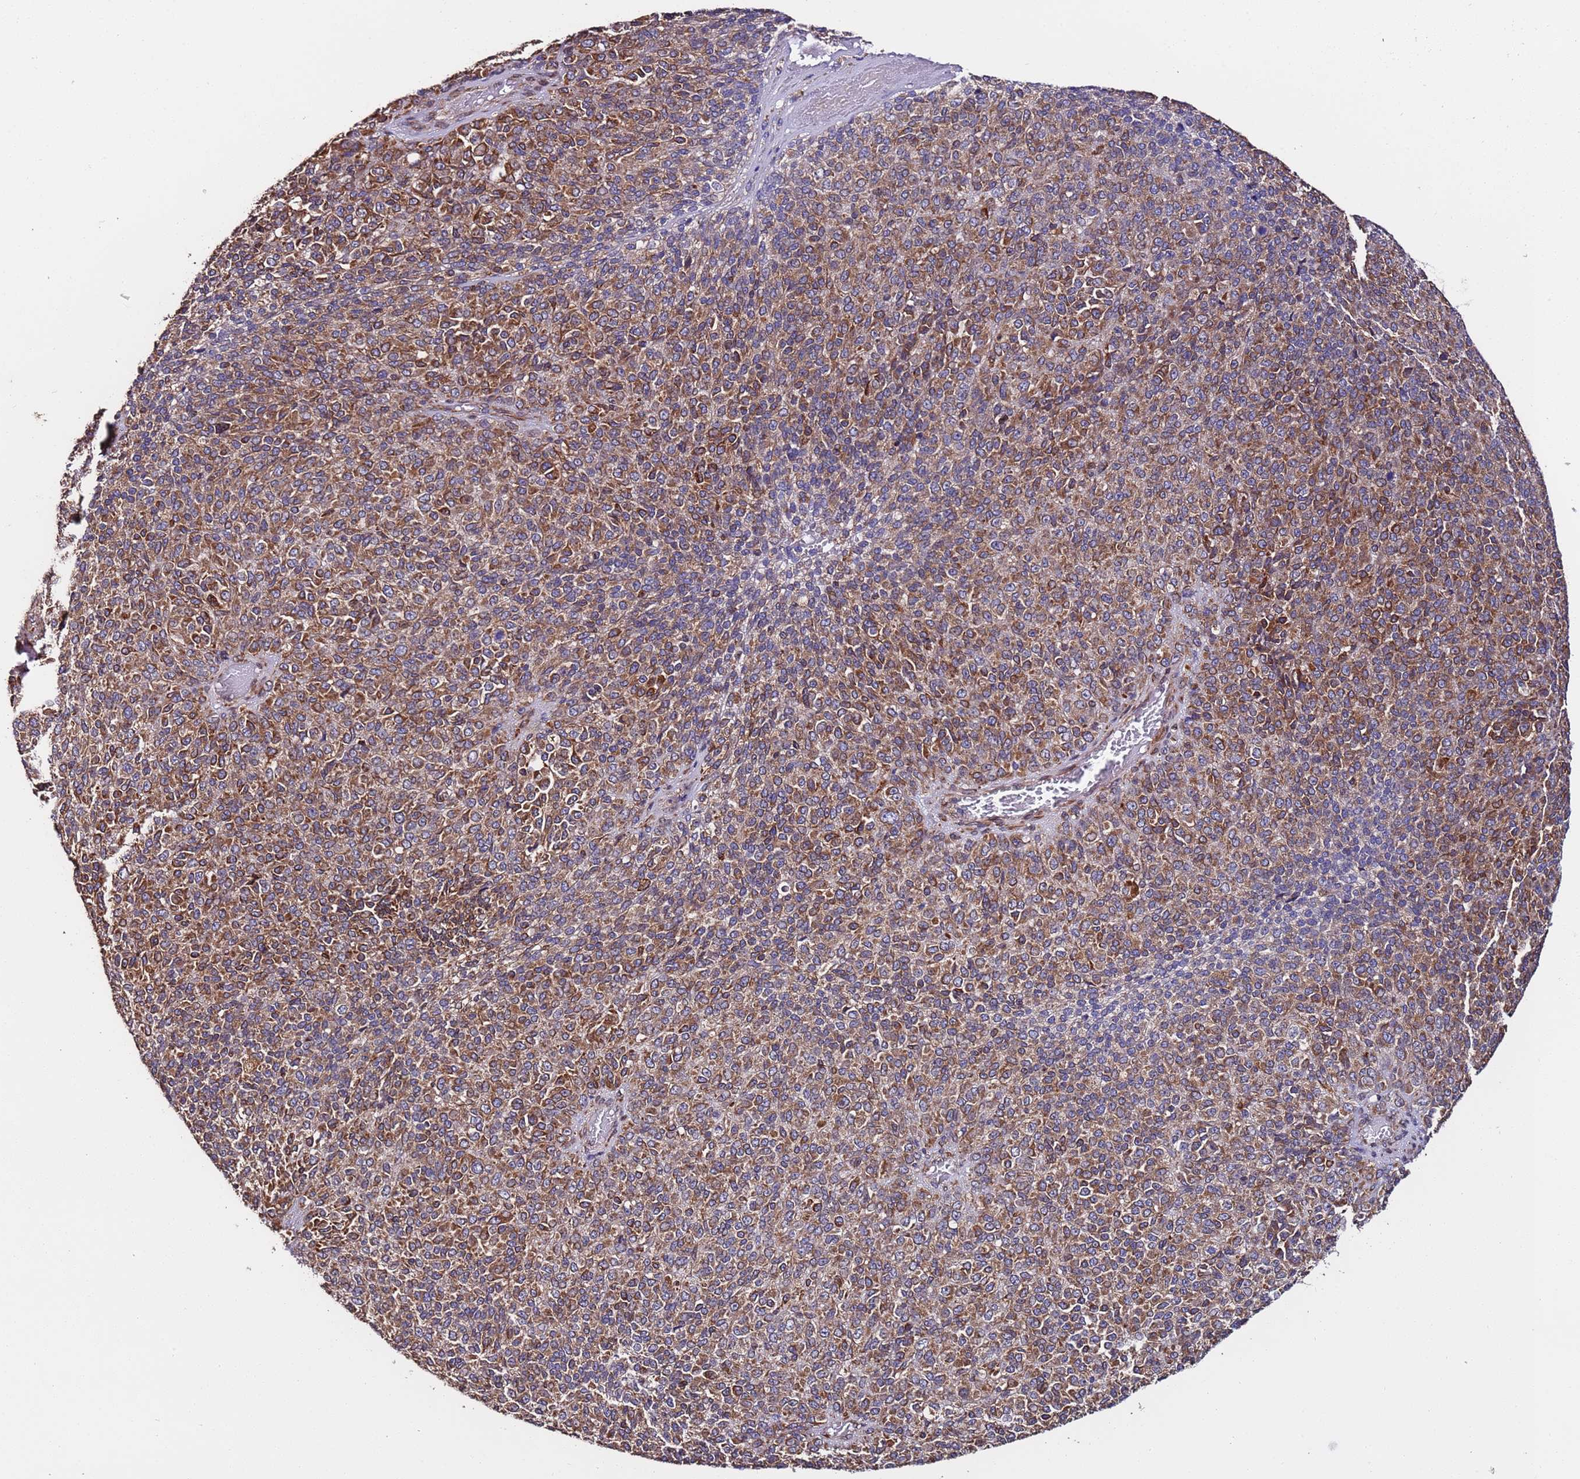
{"staining": {"intensity": "moderate", "quantity": ">75%", "location": "cytoplasmic/membranous"}, "tissue": "melanoma", "cell_type": "Tumor cells", "image_type": "cancer", "snomed": [{"axis": "morphology", "description": "Malignant melanoma, Metastatic site"}, {"axis": "topography", "description": "Brain"}], "caption": "An immunohistochemistry (IHC) photomicrograph of tumor tissue is shown. Protein staining in brown shows moderate cytoplasmic/membranous positivity in melanoma within tumor cells.", "gene": "SLC41A3", "patient": {"sex": "female", "age": 56}}